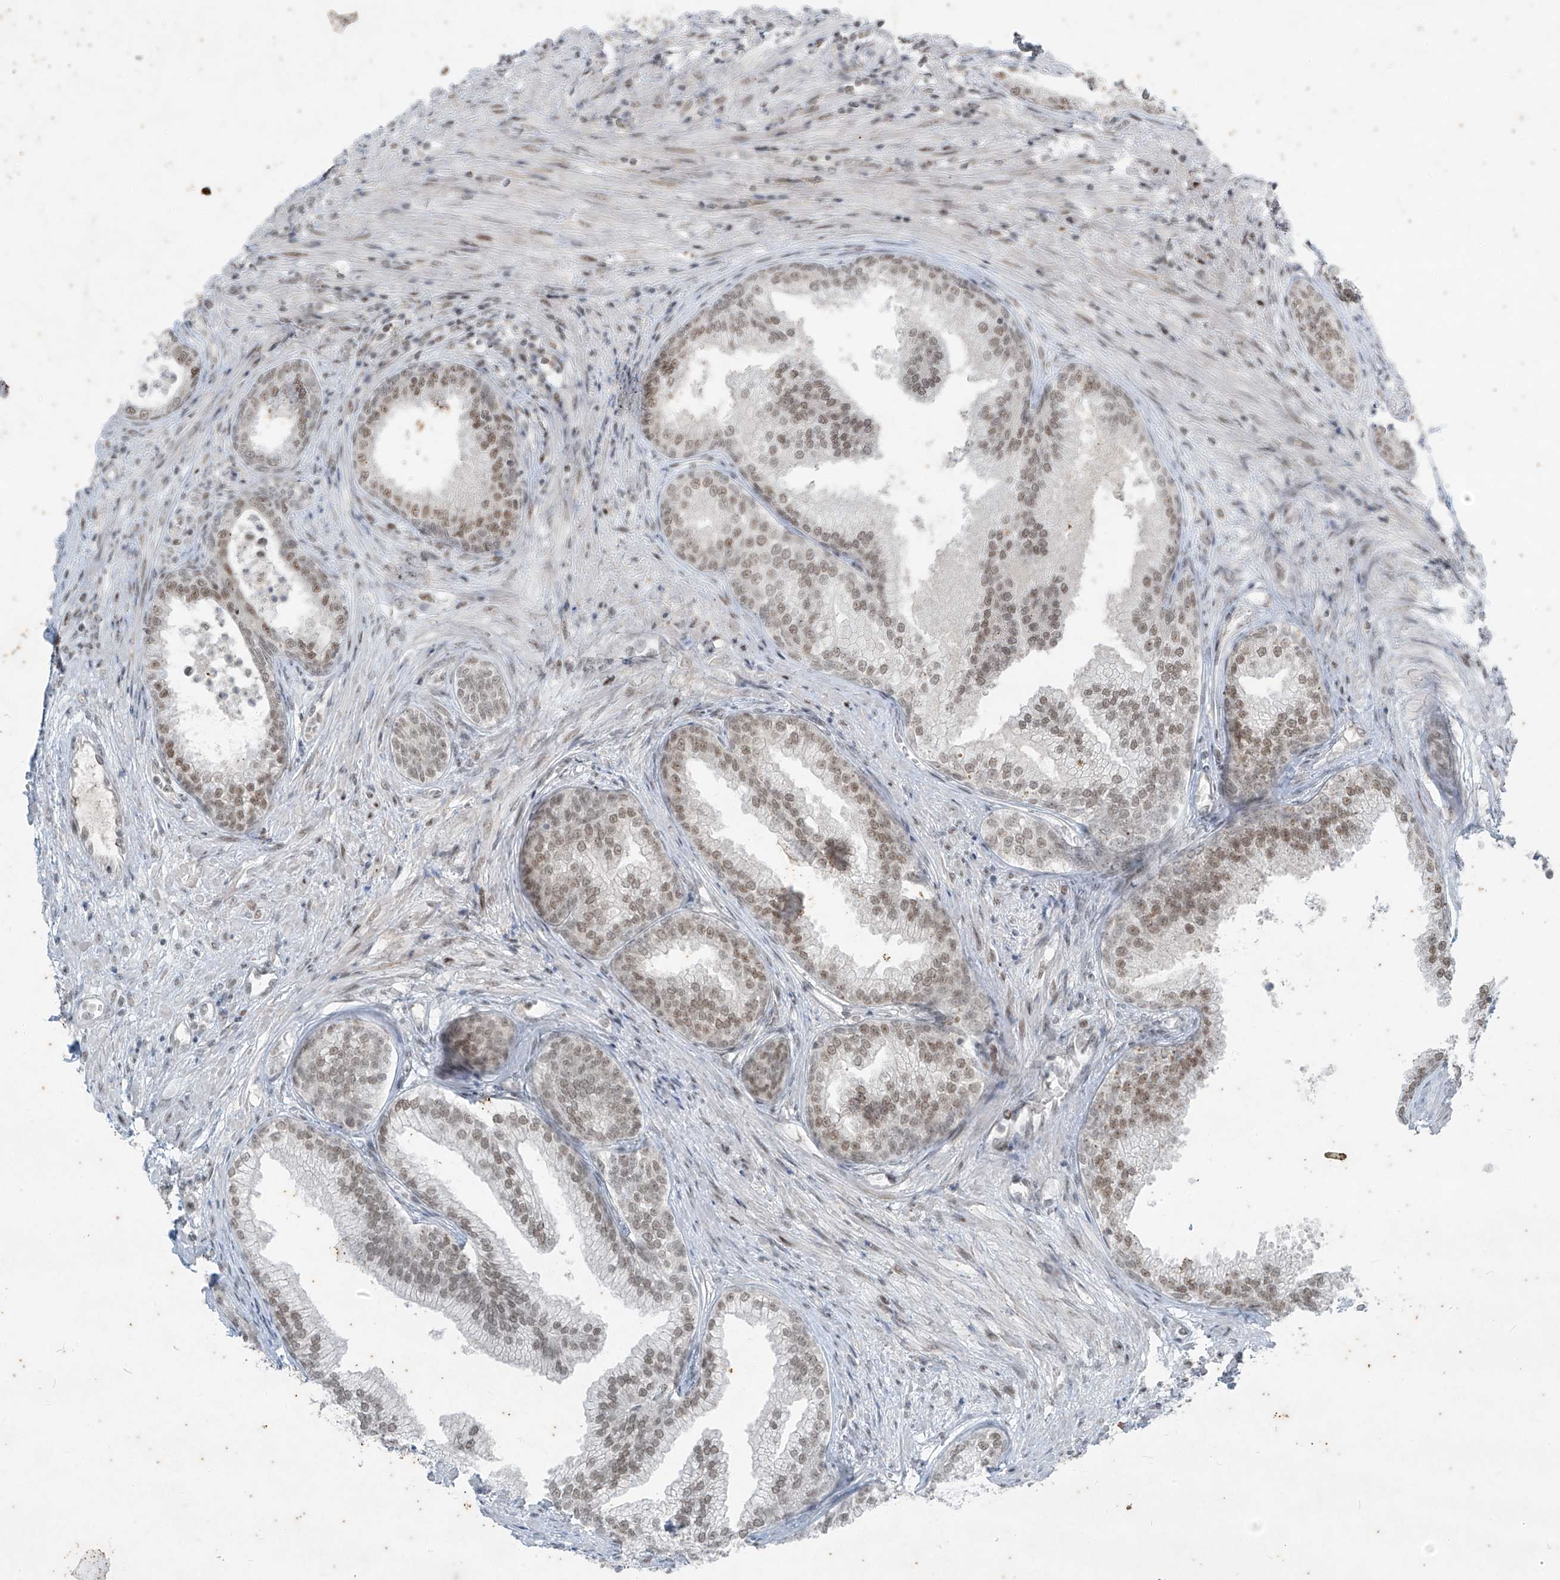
{"staining": {"intensity": "moderate", "quantity": ">75%", "location": "nuclear"}, "tissue": "prostate", "cell_type": "Glandular cells", "image_type": "normal", "snomed": [{"axis": "morphology", "description": "Normal tissue, NOS"}, {"axis": "topography", "description": "Prostate"}], "caption": "Prostate stained with immunohistochemistry (IHC) displays moderate nuclear staining in about >75% of glandular cells. (DAB (3,3'-diaminobenzidine) IHC with brightfield microscopy, high magnification).", "gene": "ZNF354B", "patient": {"sex": "male", "age": 76}}